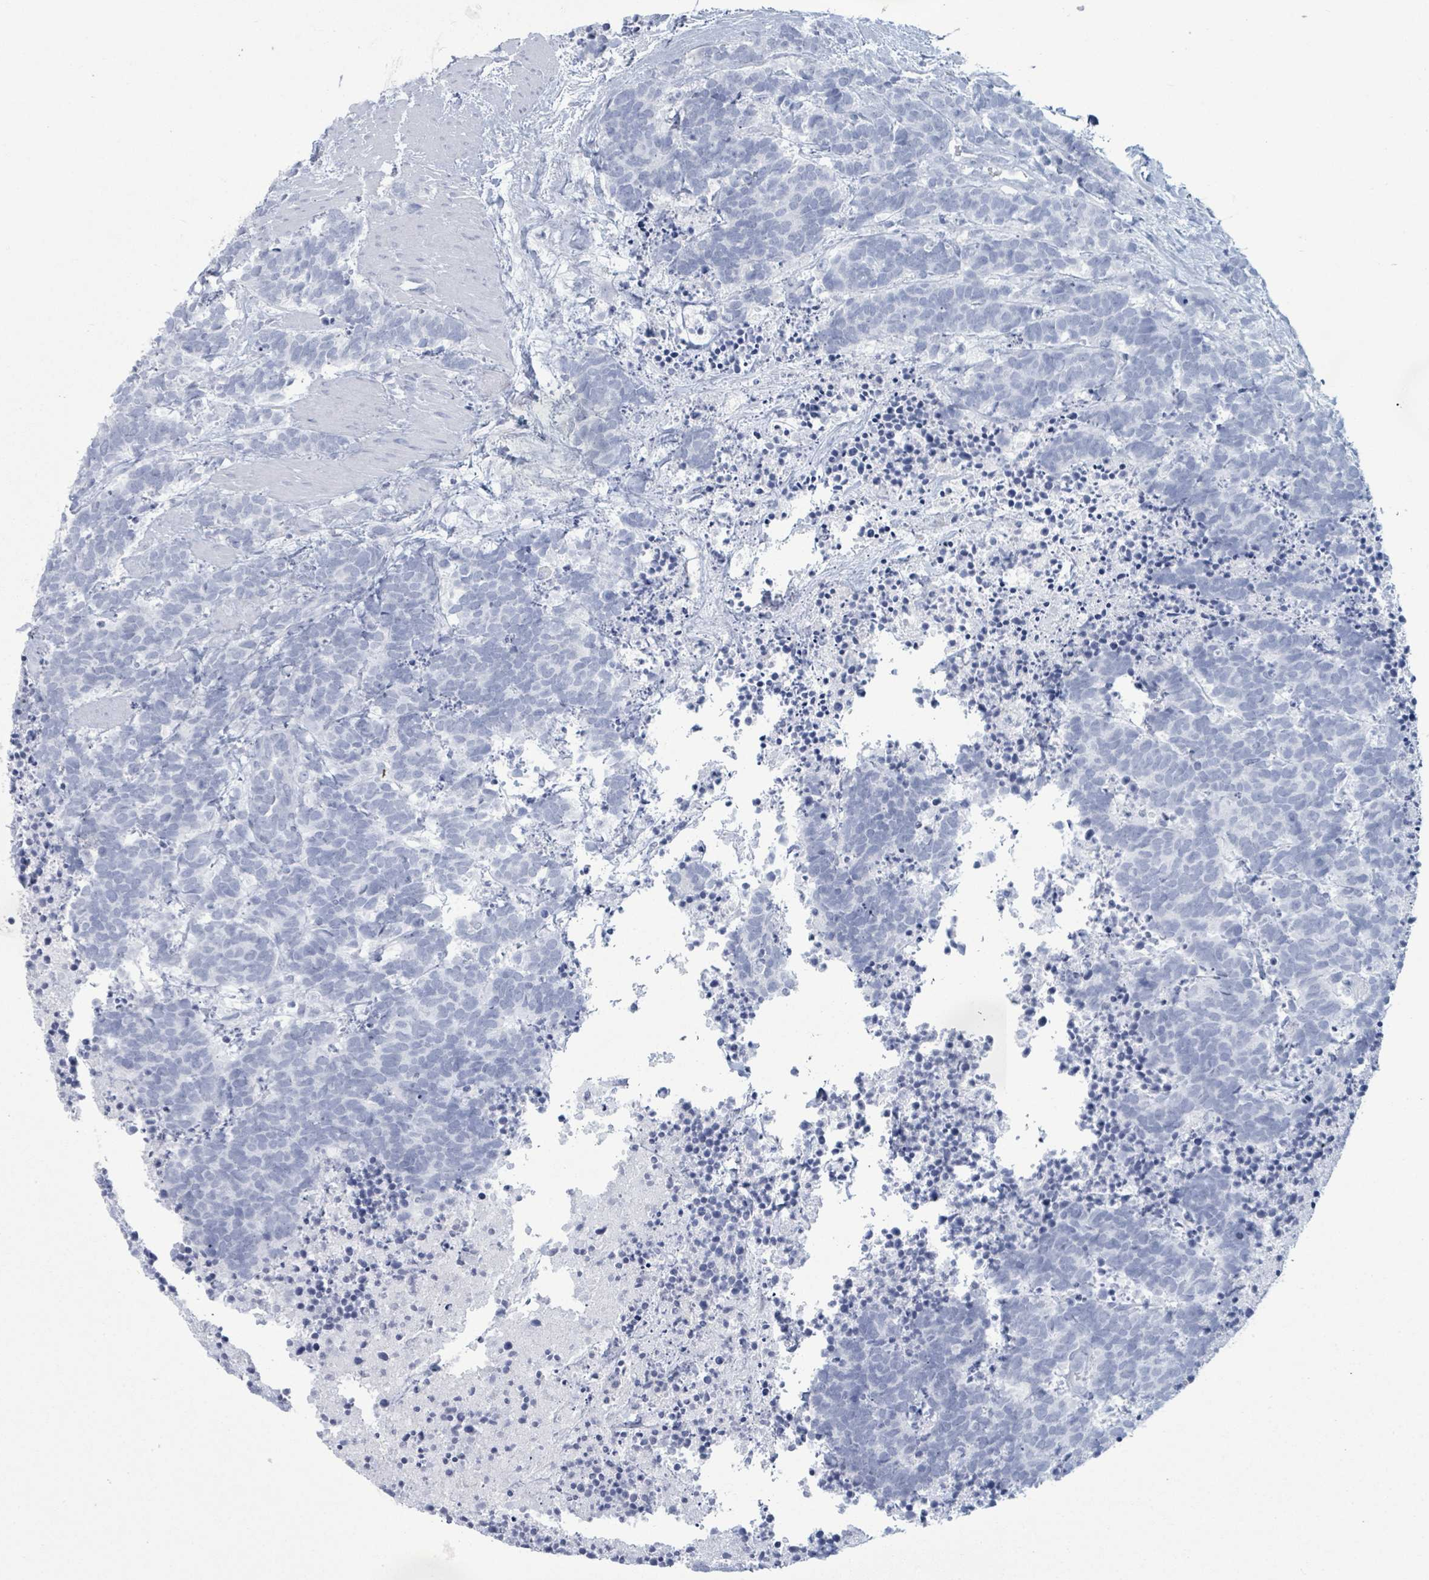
{"staining": {"intensity": "negative", "quantity": "none", "location": "none"}, "tissue": "carcinoid", "cell_type": "Tumor cells", "image_type": "cancer", "snomed": [{"axis": "morphology", "description": "Carcinoma, NOS"}, {"axis": "morphology", "description": "Carcinoid, malignant, NOS"}, {"axis": "topography", "description": "Prostate"}], "caption": "Tumor cells show no significant protein expression in carcinoma.", "gene": "PGA3", "patient": {"sex": "male", "age": 57}}